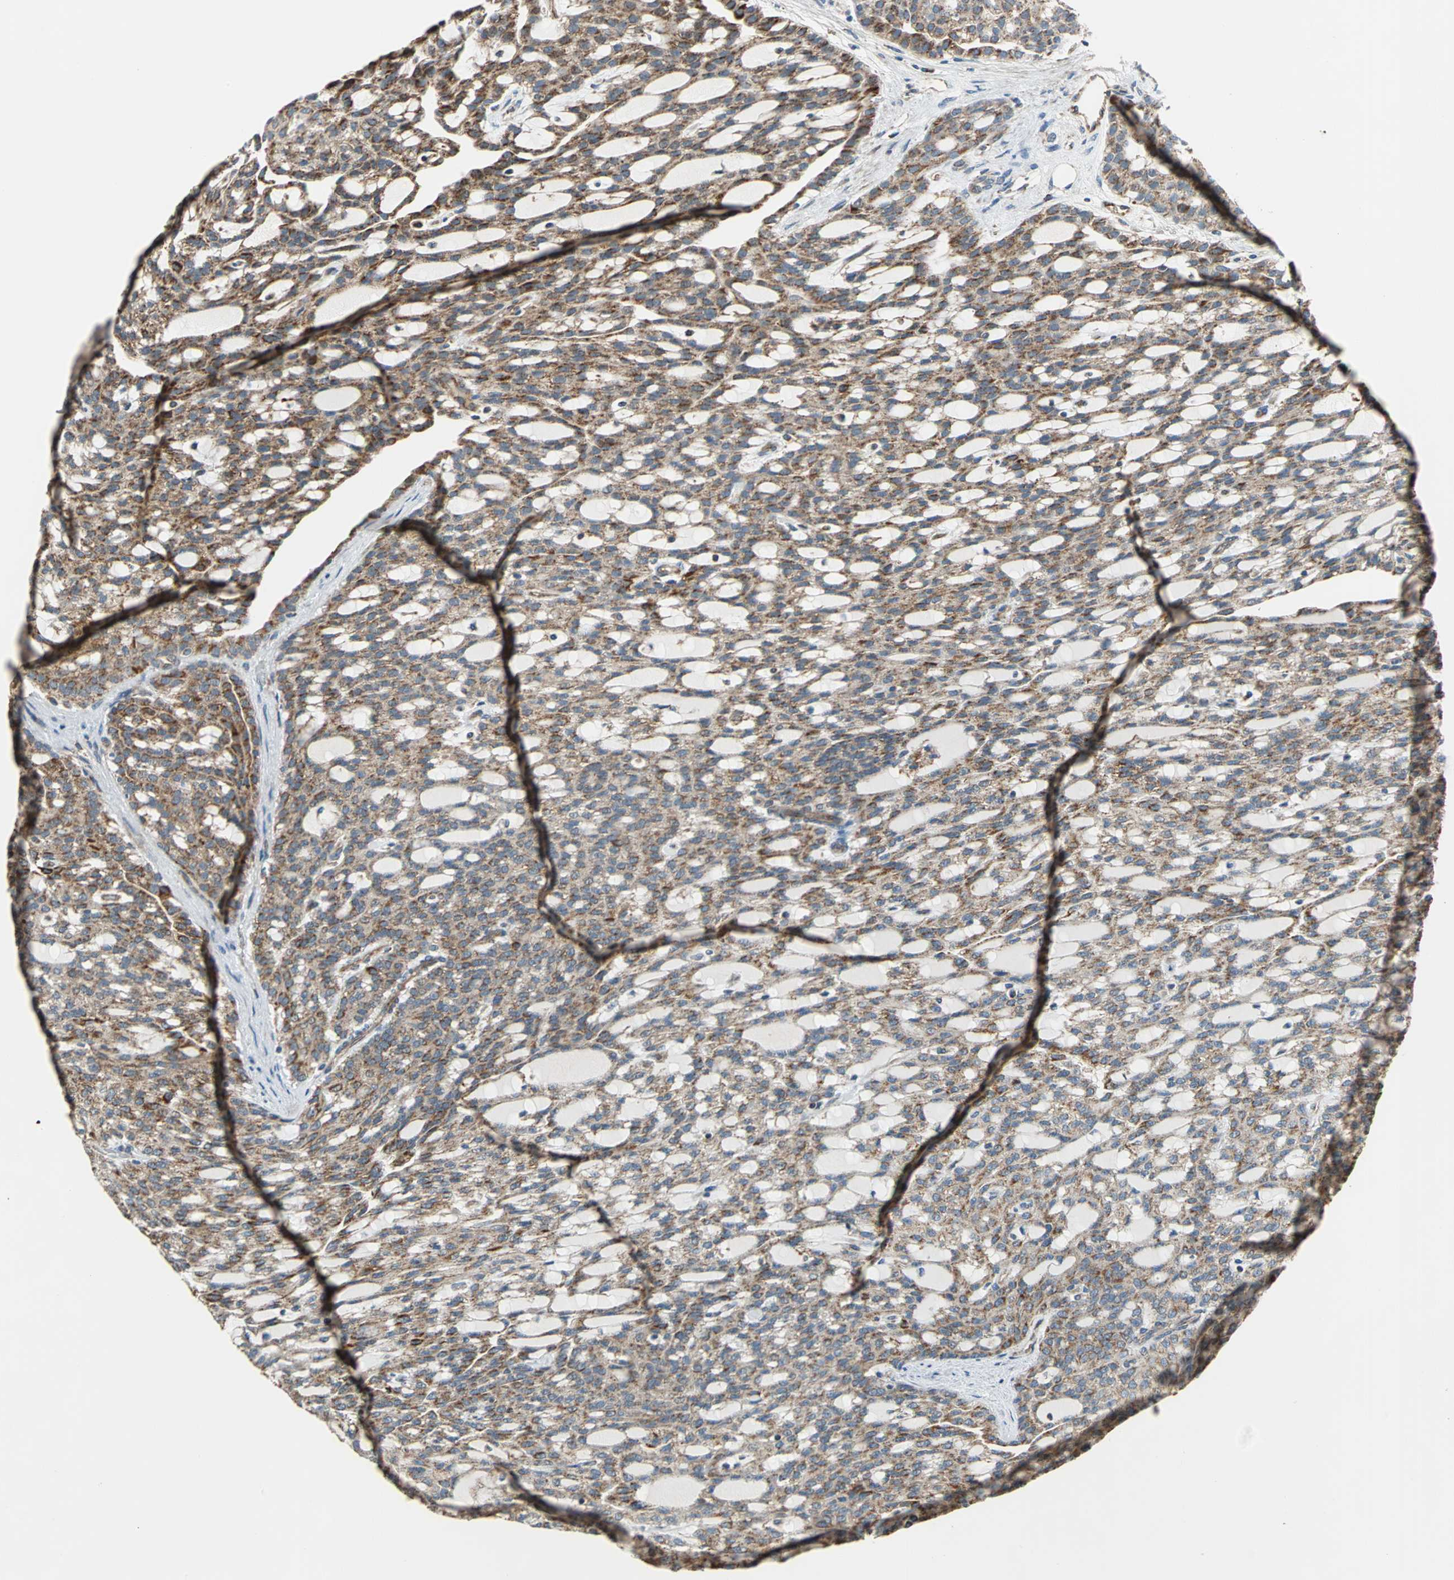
{"staining": {"intensity": "moderate", "quantity": ">75%", "location": "cytoplasmic/membranous"}, "tissue": "renal cancer", "cell_type": "Tumor cells", "image_type": "cancer", "snomed": [{"axis": "morphology", "description": "Adenocarcinoma, NOS"}, {"axis": "topography", "description": "Kidney"}], "caption": "Immunohistochemistry (IHC) photomicrograph of human renal adenocarcinoma stained for a protein (brown), which exhibits medium levels of moderate cytoplasmic/membranous expression in approximately >75% of tumor cells.", "gene": "MRPS22", "patient": {"sex": "male", "age": 63}}